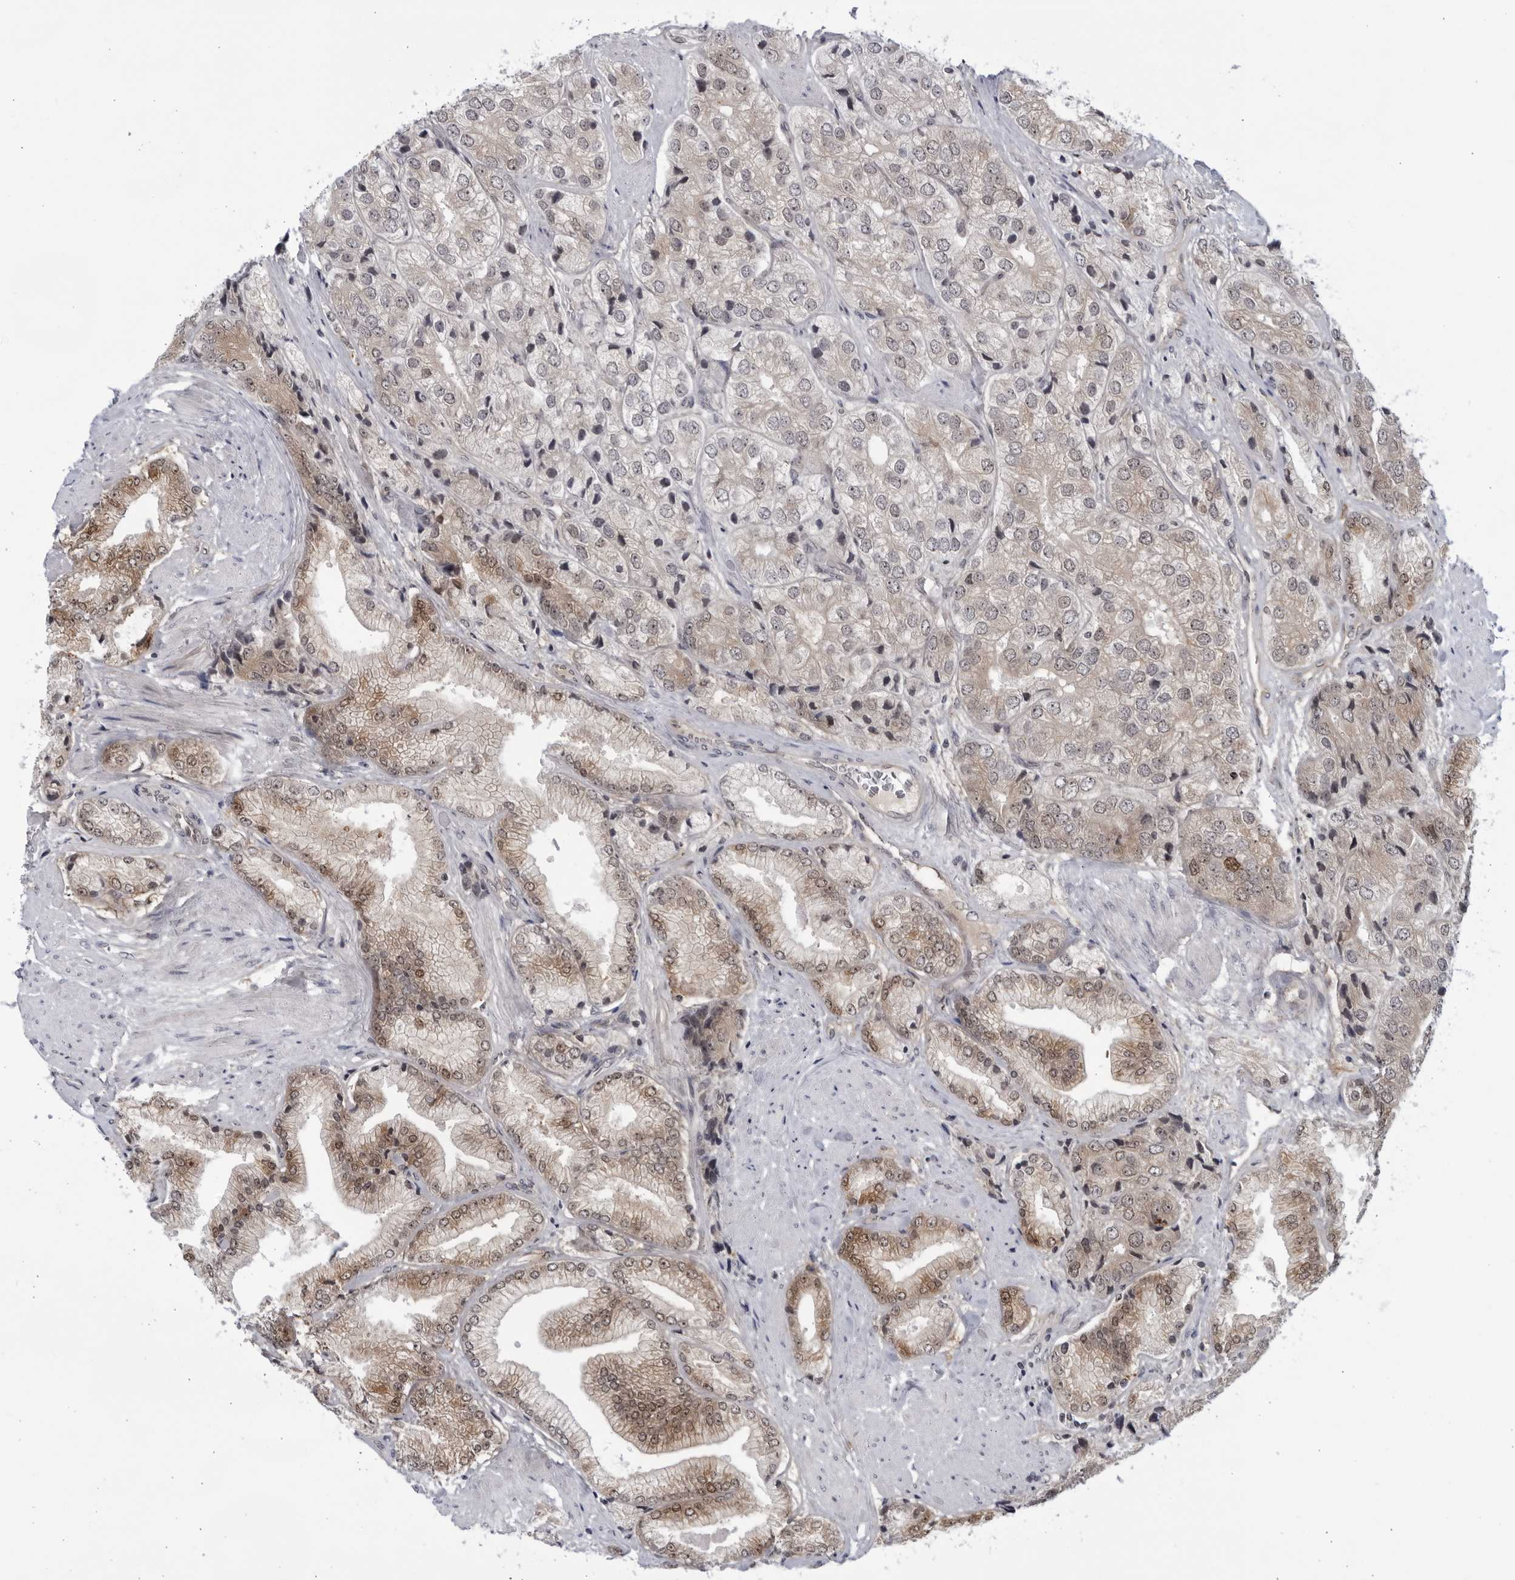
{"staining": {"intensity": "moderate", "quantity": "25%-75%", "location": "cytoplasmic/membranous,nuclear"}, "tissue": "prostate cancer", "cell_type": "Tumor cells", "image_type": "cancer", "snomed": [{"axis": "morphology", "description": "Adenocarcinoma, High grade"}, {"axis": "topography", "description": "Prostate"}], "caption": "Prostate cancer stained with a protein marker demonstrates moderate staining in tumor cells.", "gene": "ITGB3BP", "patient": {"sex": "male", "age": 50}}